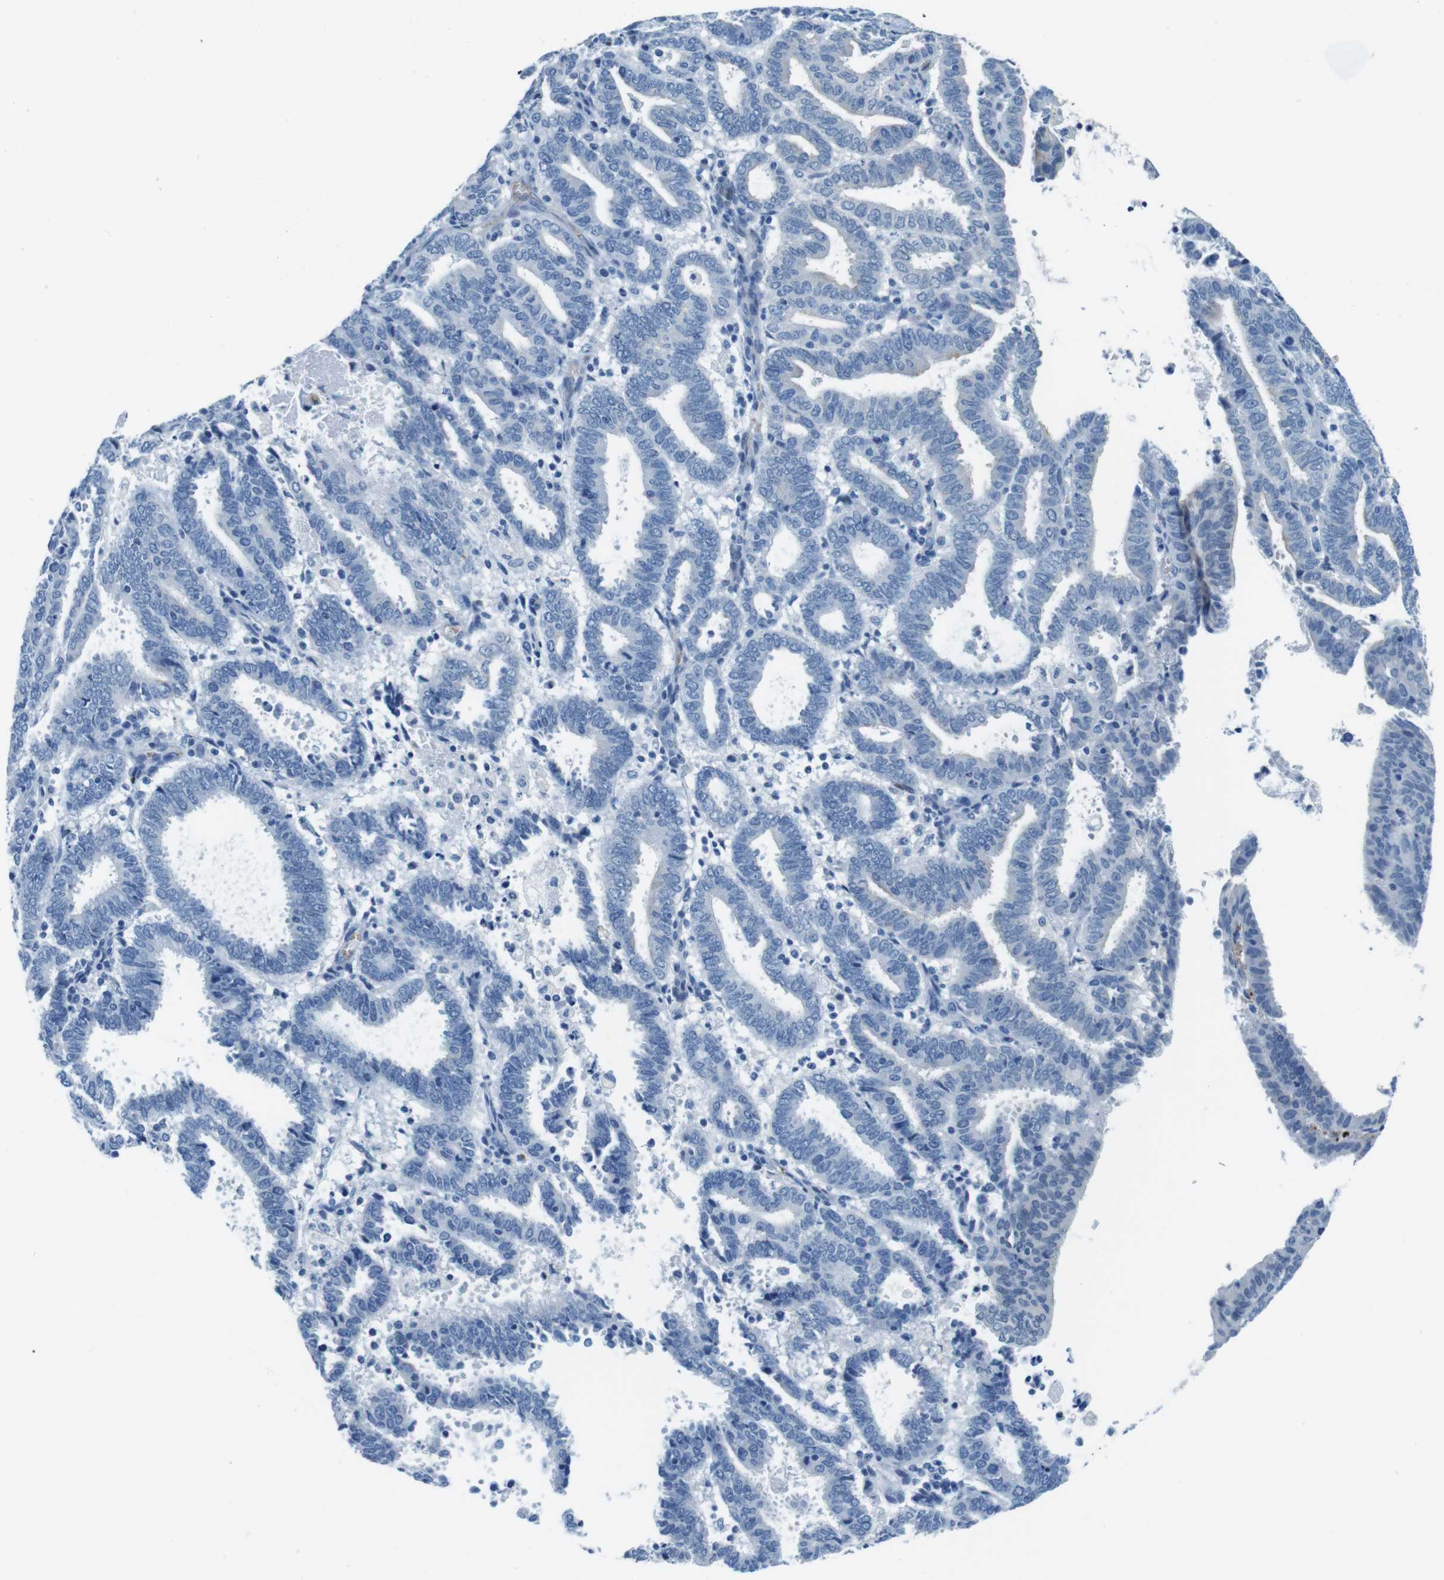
{"staining": {"intensity": "weak", "quantity": "<25%", "location": "cytoplasmic/membranous"}, "tissue": "endometrial cancer", "cell_type": "Tumor cells", "image_type": "cancer", "snomed": [{"axis": "morphology", "description": "Adenocarcinoma, NOS"}, {"axis": "topography", "description": "Uterus"}], "caption": "Immunohistochemical staining of human adenocarcinoma (endometrial) demonstrates no significant expression in tumor cells.", "gene": "TFAP2C", "patient": {"sex": "female", "age": 83}}